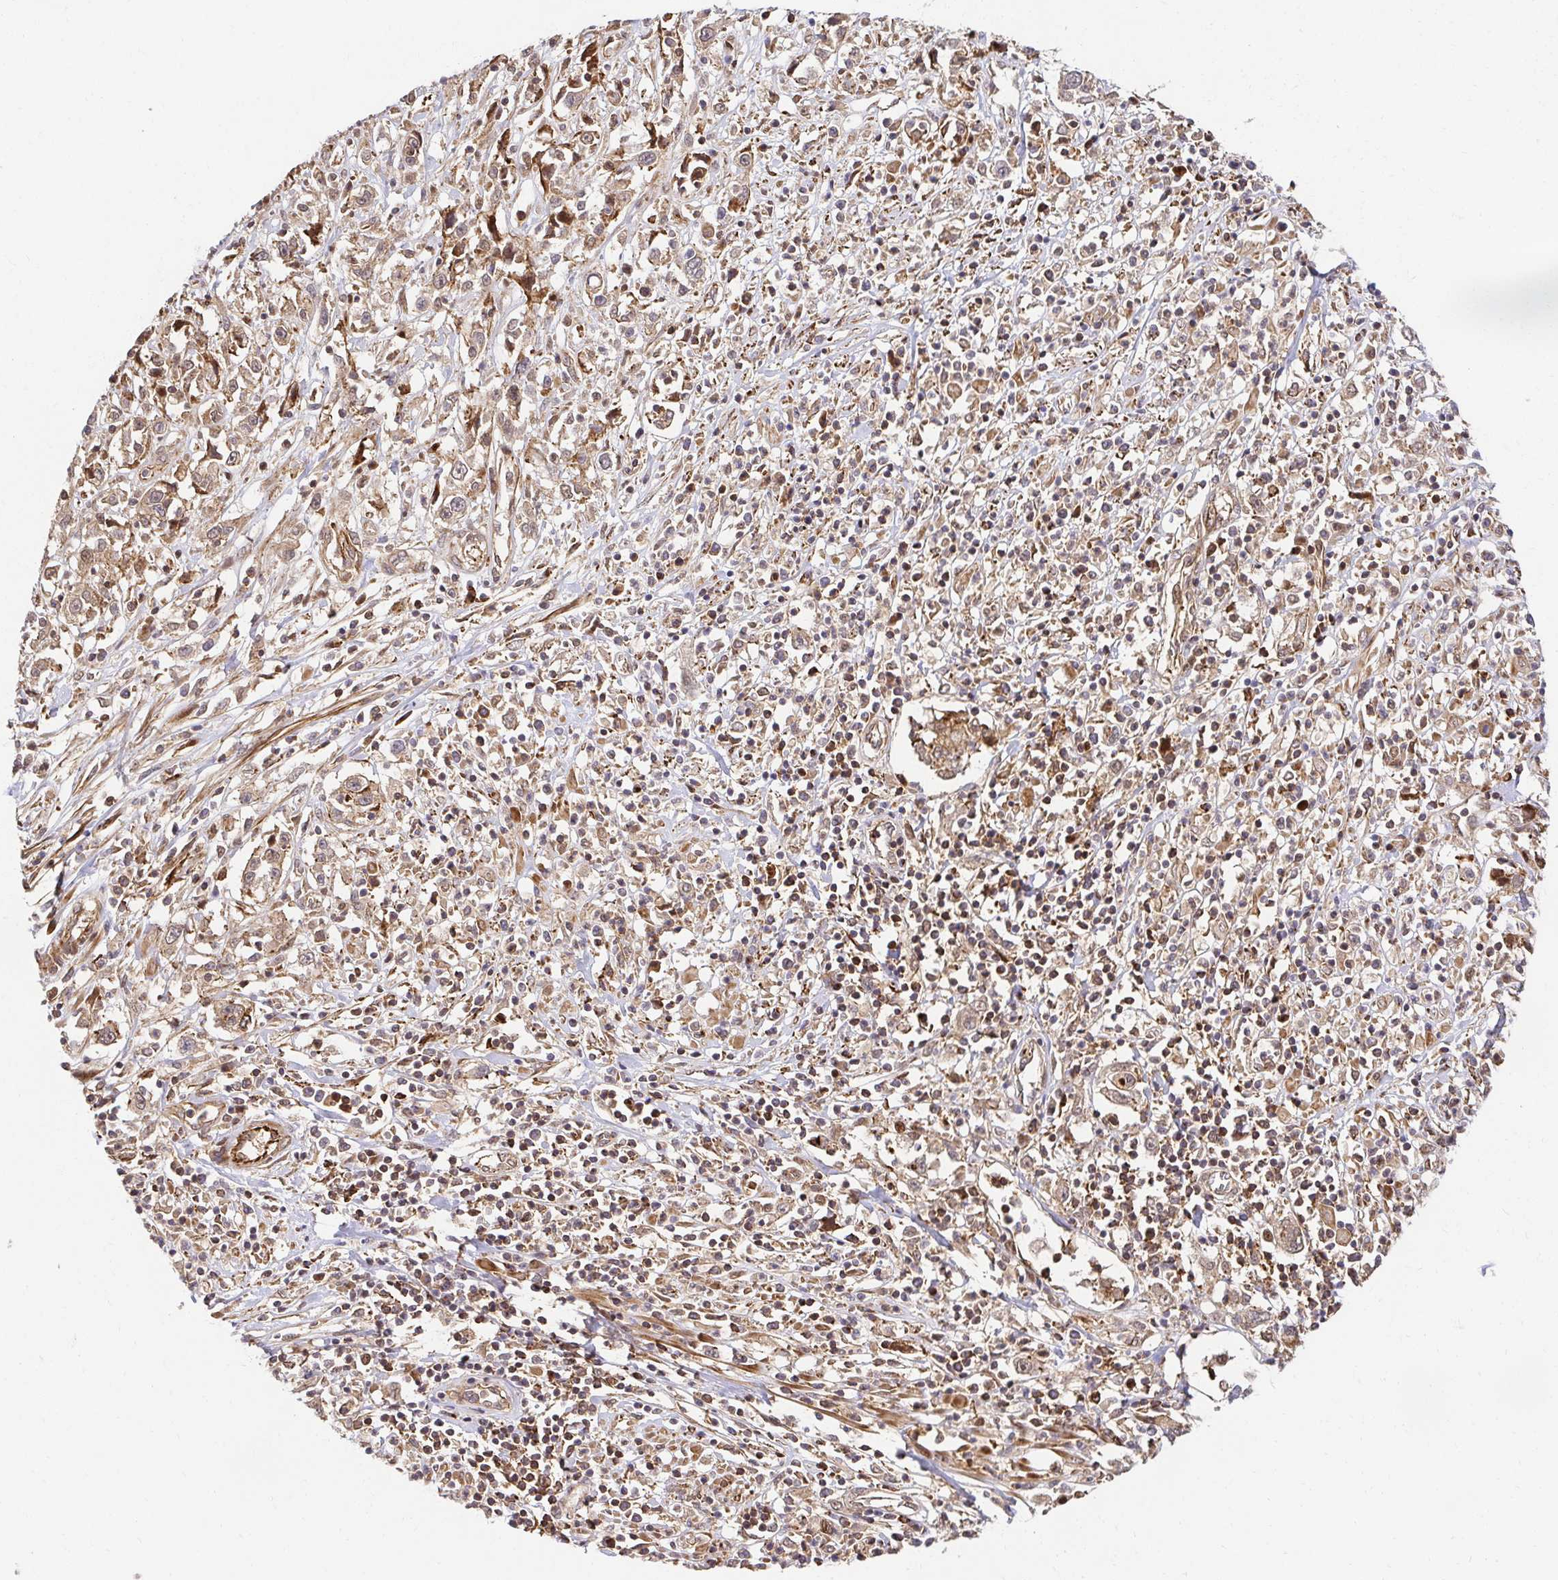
{"staining": {"intensity": "weak", "quantity": "25%-75%", "location": "cytoplasmic/membranous"}, "tissue": "cervical cancer", "cell_type": "Tumor cells", "image_type": "cancer", "snomed": [{"axis": "morphology", "description": "Adenocarcinoma, NOS"}, {"axis": "topography", "description": "Cervix"}], "caption": "Protein positivity by immunohistochemistry (IHC) shows weak cytoplasmic/membranous positivity in approximately 25%-75% of tumor cells in cervical cancer. (Brightfield microscopy of DAB IHC at high magnification).", "gene": "PSMA4", "patient": {"sex": "female", "age": 40}}